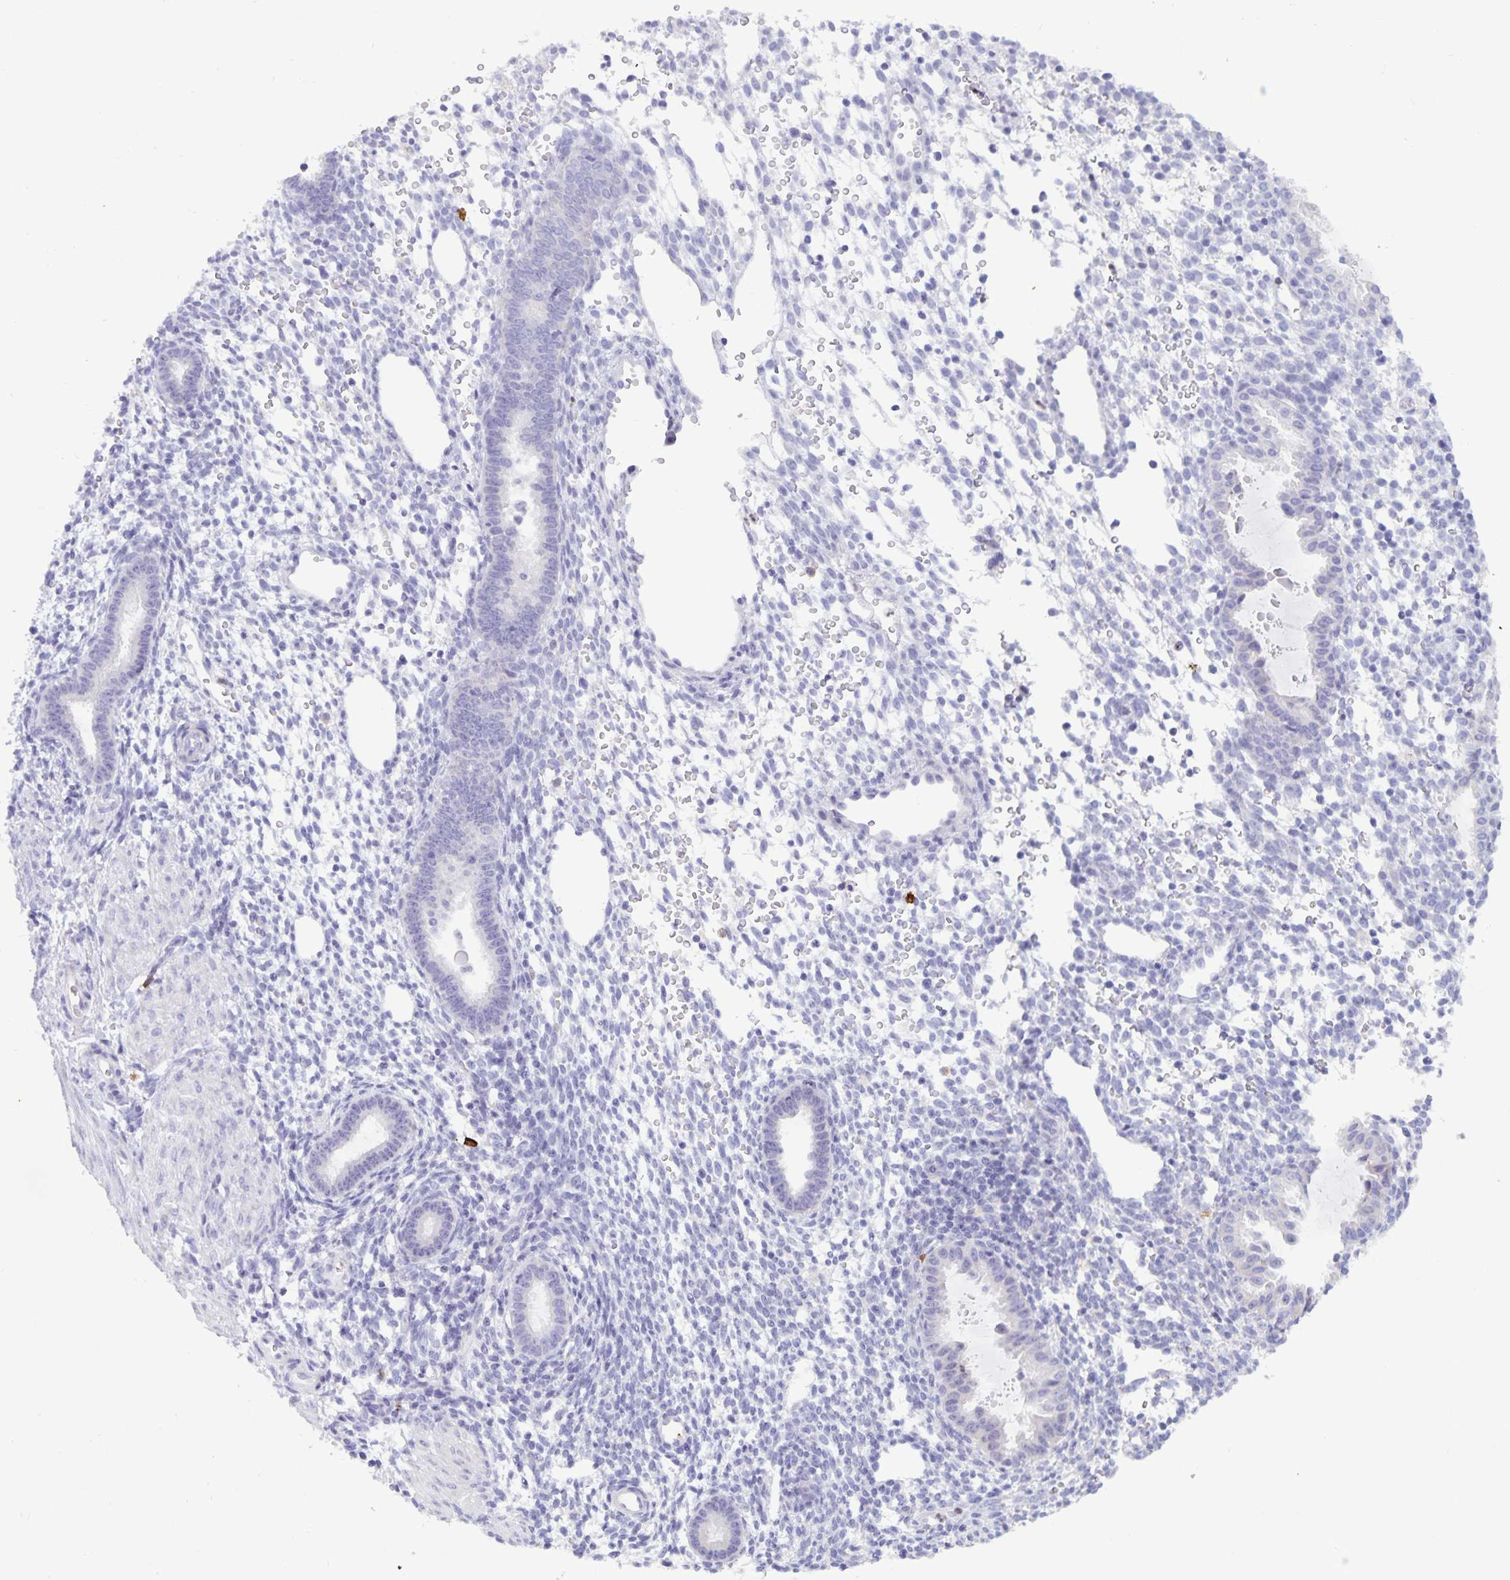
{"staining": {"intensity": "negative", "quantity": "none", "location": "none"}, "tissue": "endometrium", "cell_type": "Cells in endometrial stroma", "image_type": "normal", "snomed": [{"axis": "morphology", "description": "Normal tissue, NOS"}, {"axis": "topography", "description": "Endometrium"}], "caption": "Cells in endometrial stroma are negative for protein expression in benign human endometrium. The staining is performed using DAB (3,3'-diaminobenzidine) brown chromogen with nuclei counter-stained in using hematoxylin.", "gene": "IBTK", "patient": {"sex": "female", "age": 36}}